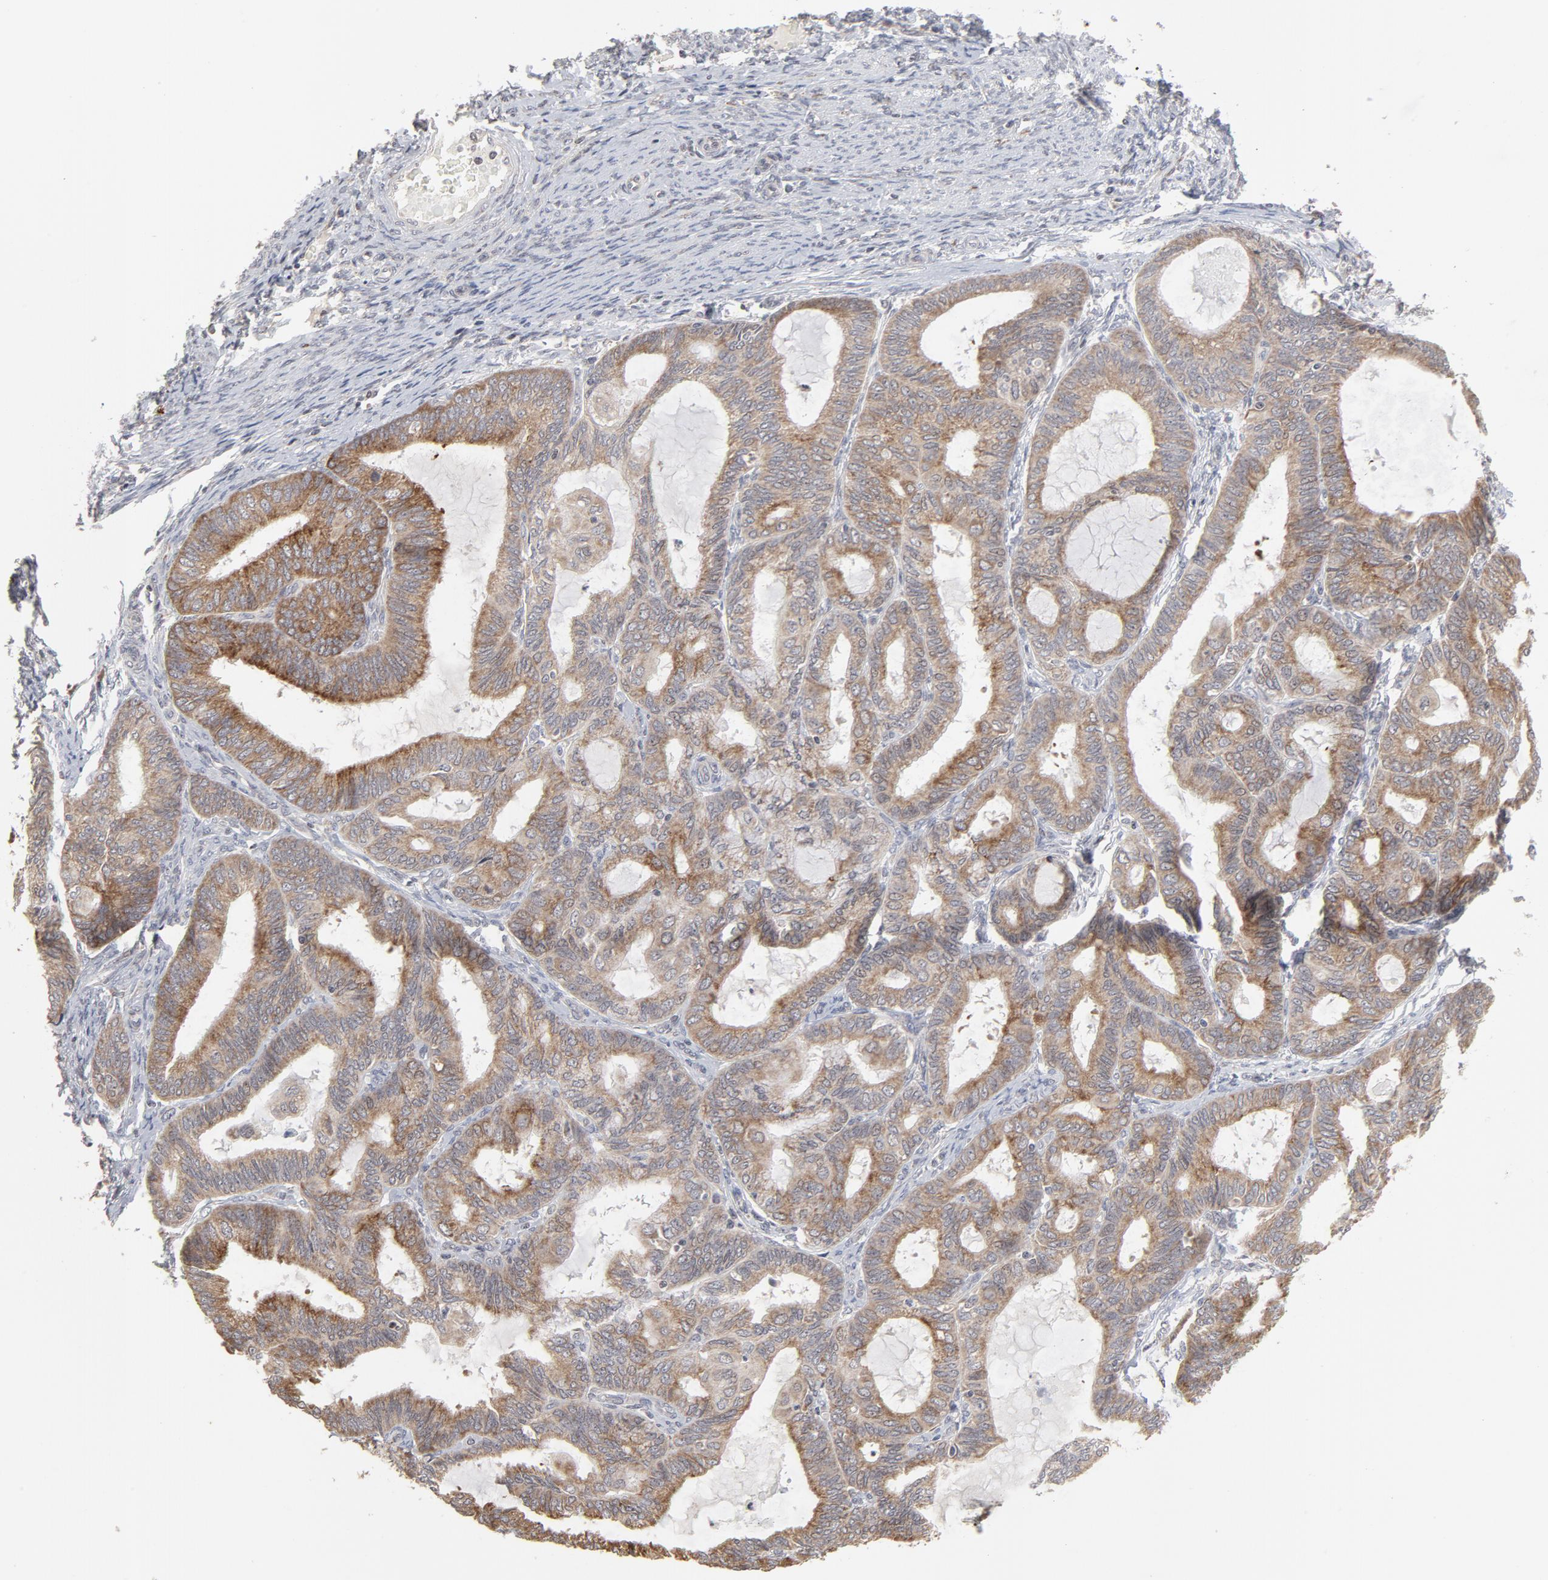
{"staining": {"intensity": "weak", "quantity": ">75%", "location": "cytoplasmic/membranous"}, "tissue": "endometrial cancer", "cell_type": "Tumor cells", "image_type": "cancer", "snomed": [{"axis": "morphology", "description": "Adenocarcinoma, NOS"}, {"axis": "topography", "description": "Endometrium"}], "caption": "Endometrial adenocarcinoma tissue reveals weak cytoplasmic/membranous expression in about >75% of tumor cells, visualized by immunohistochemistry.", "gene": "ARIH1", "patient": {"sex": "female", "age": 63}}